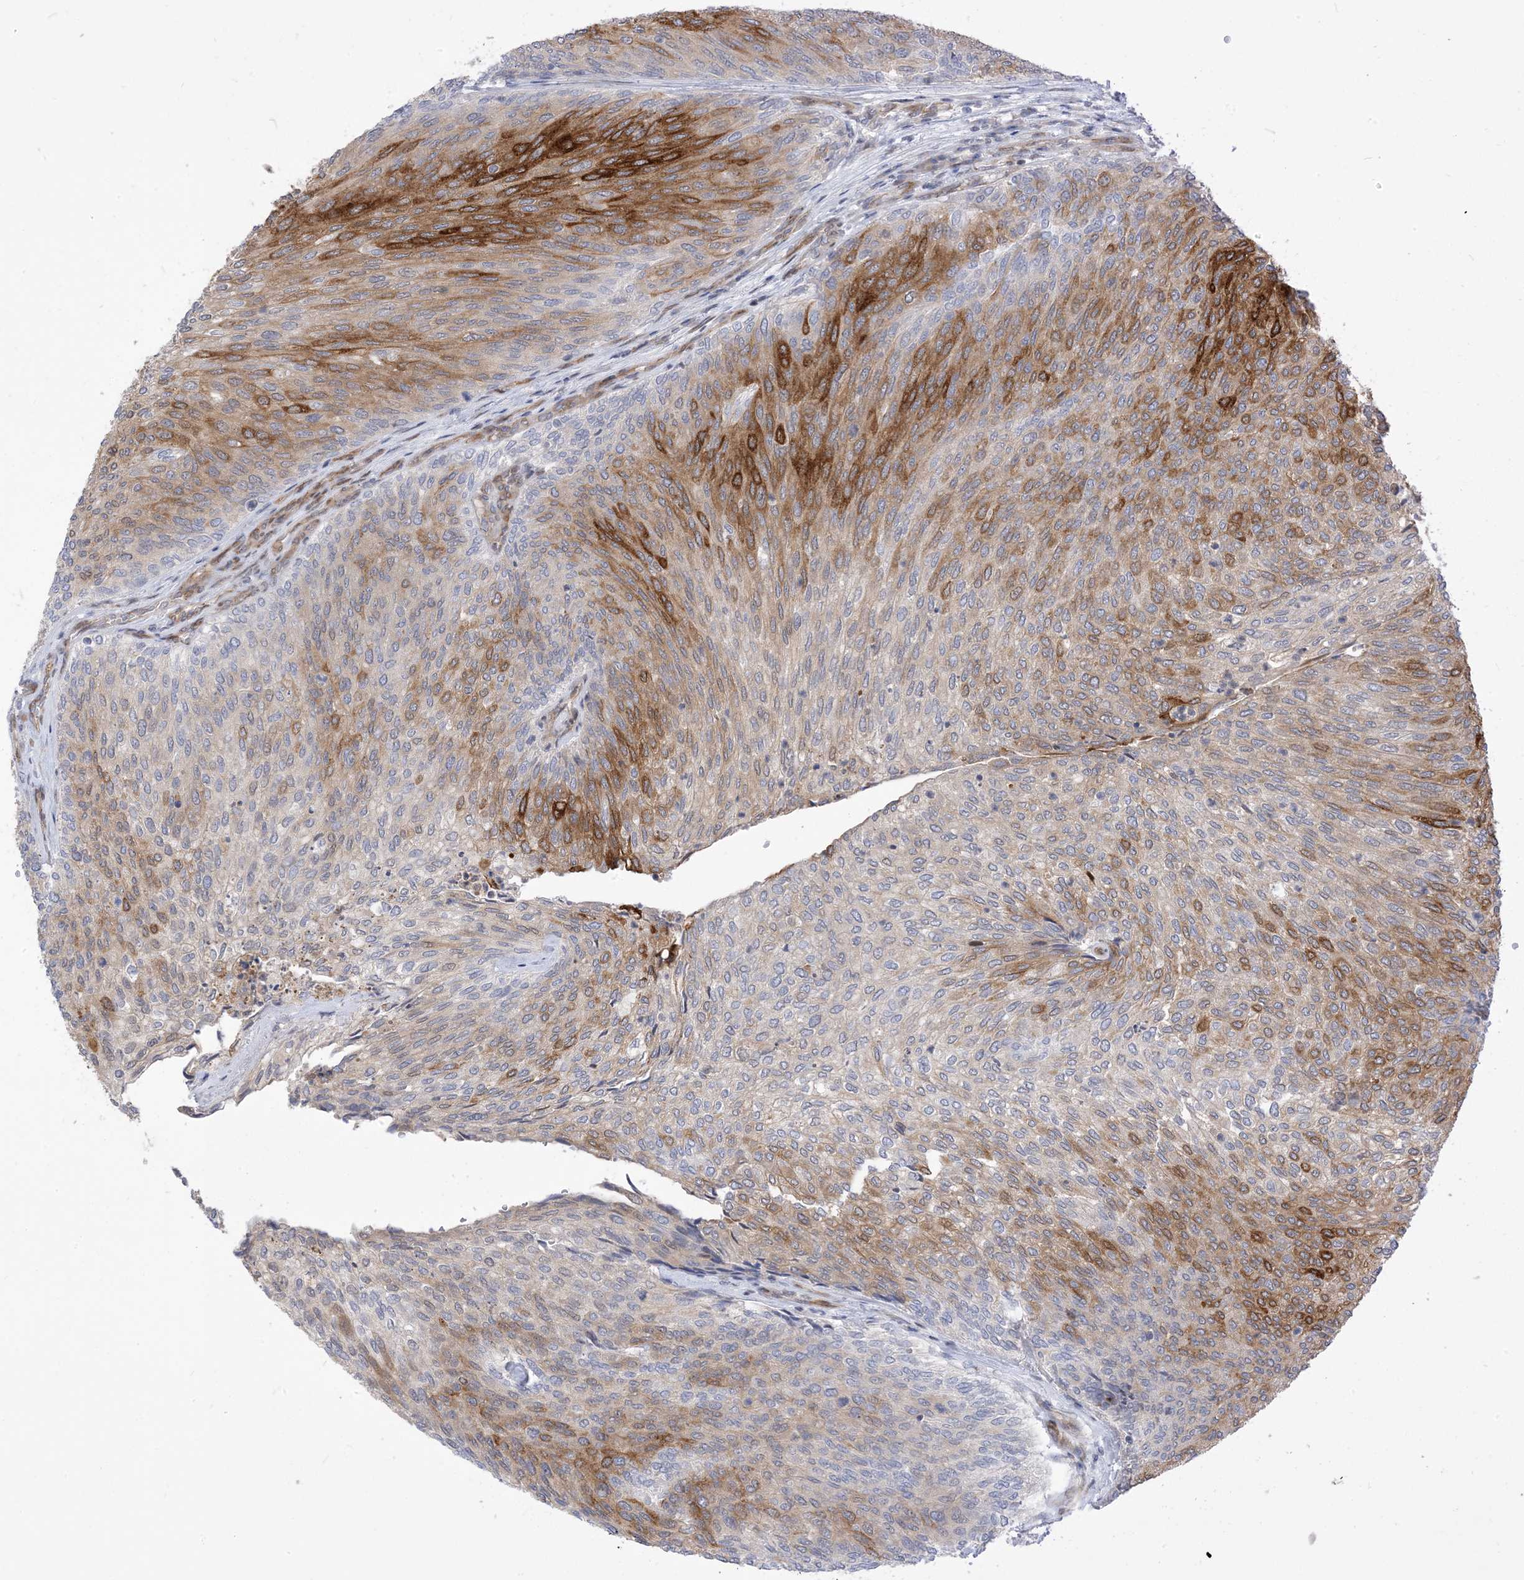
{"staining": {"intensity": "strong", "quantity": "<25%", "location": "cytoplasmic/membranous"}, "tissue": "urothelial cancer", "cell_type": "Tumor cells", "image_type": "cancer", "snomed": [{"axis": "morphology", "description": "Urothelial carcinoma, Low grade"}, {"axis": "topography", "description": "Urinary bladder"}], "caption": "Urothelial cancer was stained to show a protein in brown. There is medium levels of strong cytoplasmic/membranous staining in about <25% of tumor cells. Nuclei are stained in blue.", "gene": "TYSND1", "patient": {"sex": "female", "age": 79}}